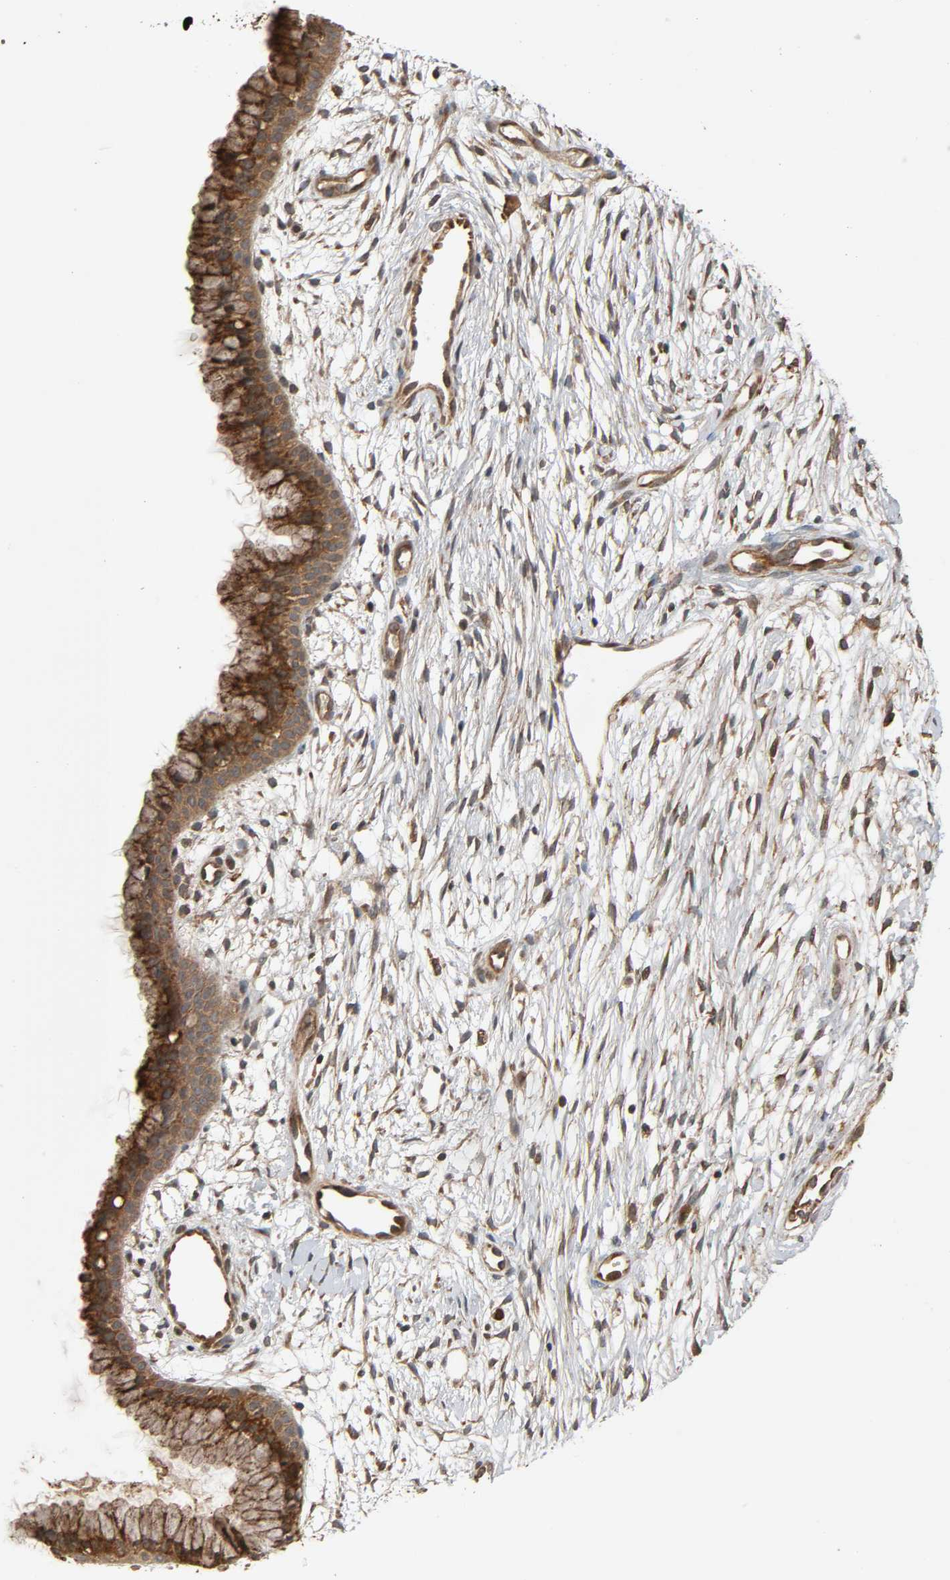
{"staining": {"intensity": "strong", "quantity": ">75%", "location": "cytoplasmic/membranous"}, "tissue": "cervix", "cell_type": "Glandular cells", "image_type": "normal", "snomed": [{"axis": "morphology", "description": "Normal tissue, NOS"}, {"axis": "topography", "description": "Cervix"}], "caption": "Immunohistochemical staining of unremarkable cervix shows strong cytoplasmic/membranous protein staining in about >75% of glandular cells.", "gene": "MAP3K8", "patient": {"sex": "female", "age": 39}}